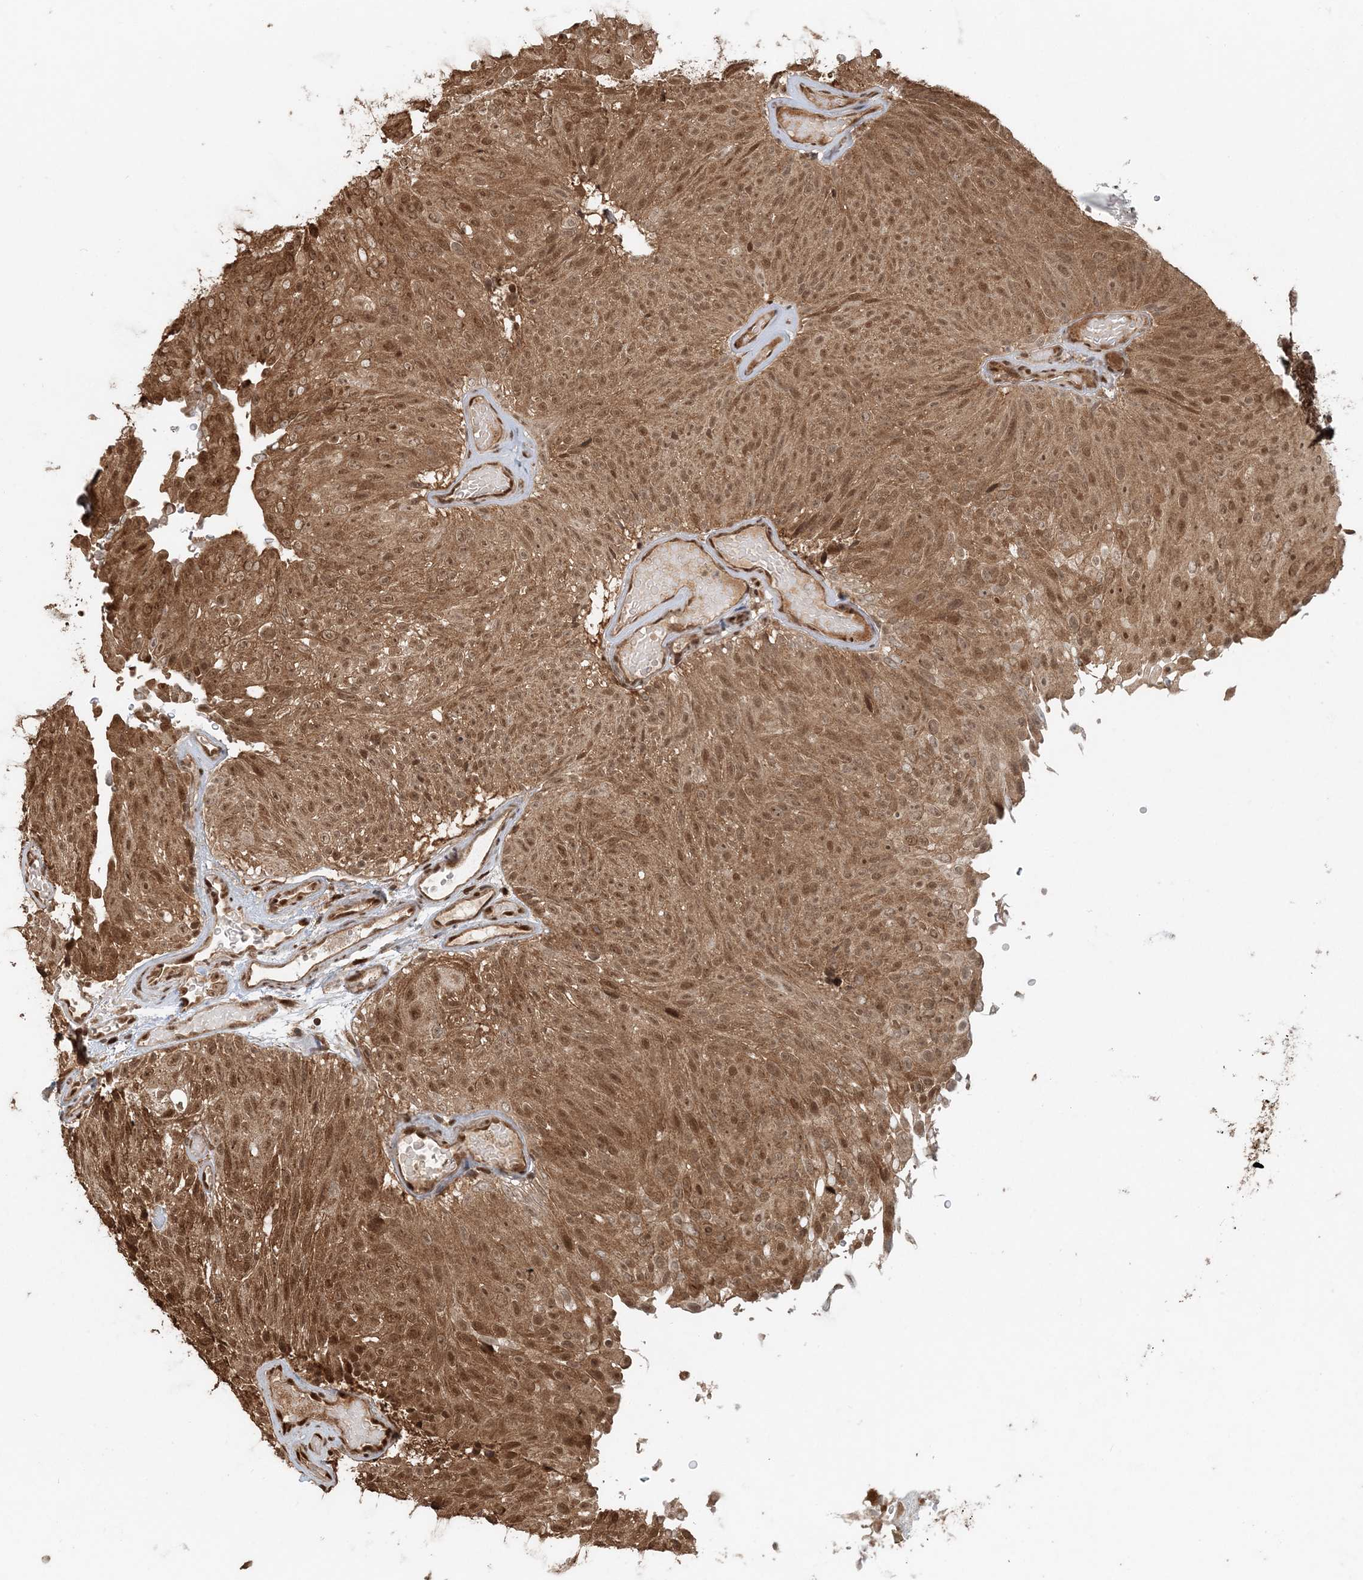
{"staining": {"intensity": "moderate", "quantity": ">75%", "location": "cytoplasmic/membranous,nuclear"}, "tissue": "urothelial cancer", "cell_type": "Tumor cells", "image_type": "cancer", "snomed": [{"axis": "morphology", "description": "Urothelial carcinoma, Low grade"}, {"axis": "topography", "description": "Urinary bladder"}], "caption": "The histopathology image demonstrates immunohistochemical staining of urothelial cancer. There is moderate cytoplasmic/membranous and nuclear positivity is appreciated in about >75% of tumor cells. Ihc stains the protein in brown and the nuclei are stained blue.", "gene": "ARHGAP35", "patient": {"sex": "male", "age": 78}}